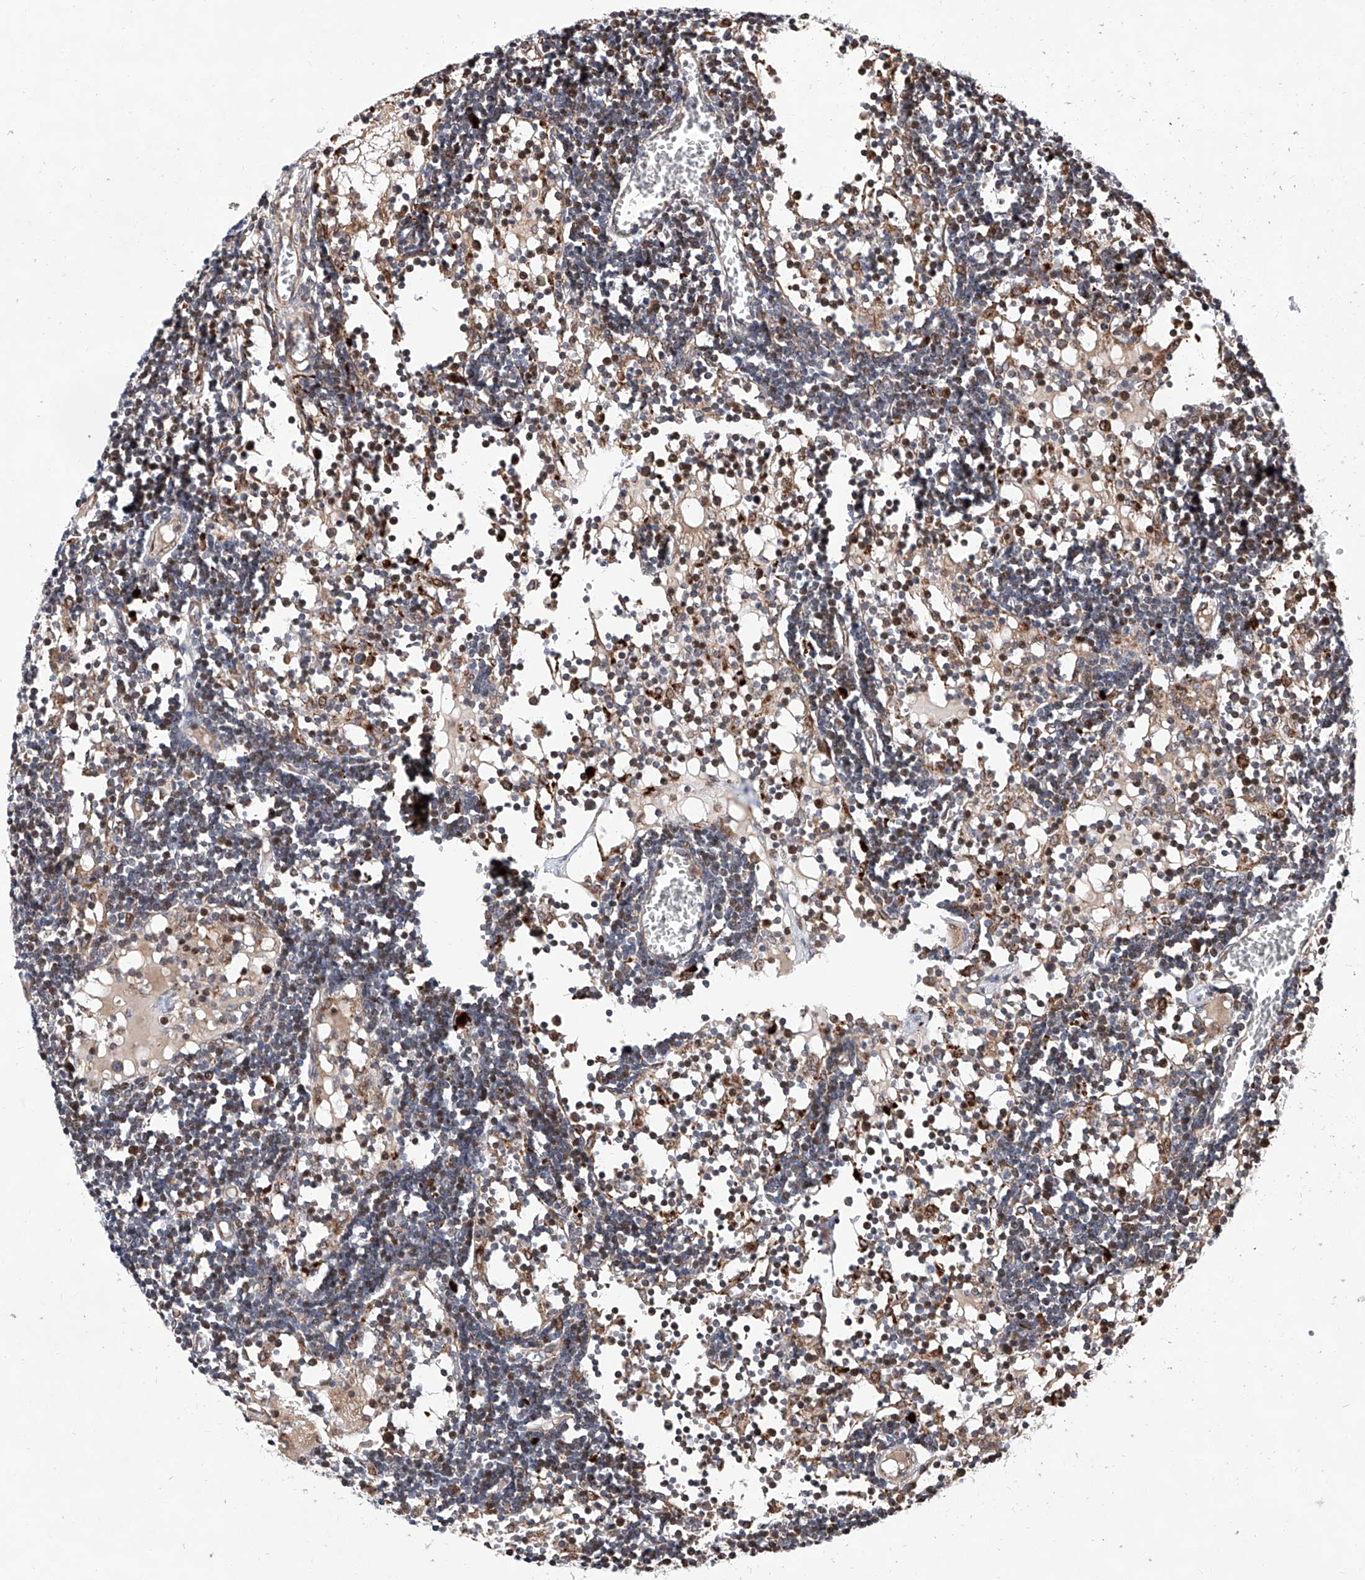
{"staining": {"intensity": "moderate", "quantity": "<25%", "location": "nuclear"}, "tissue": "lymph node", "cell_type": "Germinal center cells", "image_type": "normal", "snomed": [{"axis": "morphology", "description": "Normal tissue, NOS"}, {"axis": "topography", "description": "Lymph node"}], "caption": "Protein expression analysis of benign human lymph node reveals moderate nuclear positivity in approximately <25% of germinal center cells. (brown staining indicates protein expression, while blue staining denotes nuclei).", "gene": "FARP2", "patient": {"sex": "female", "age": 11}}